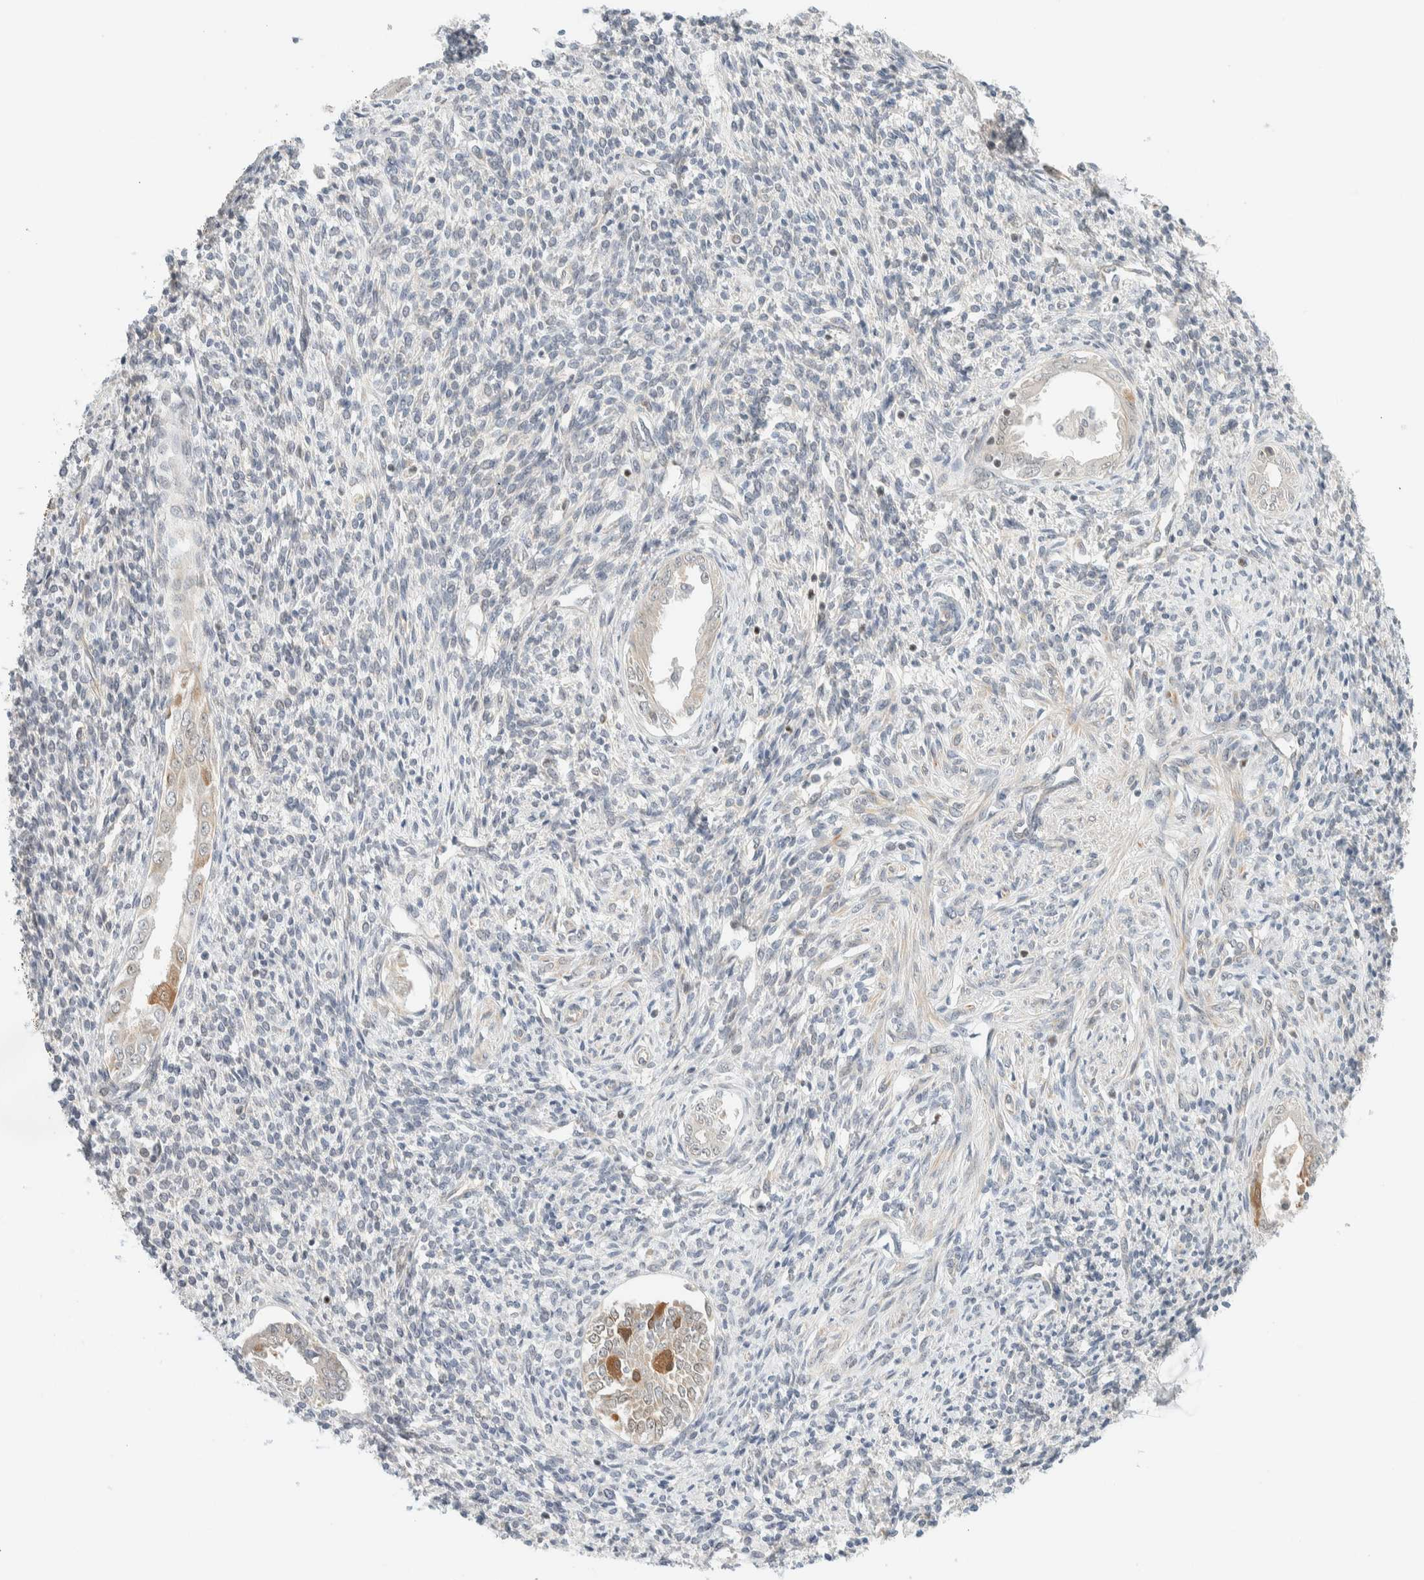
{"staining": {"intensity": "negative", "quantity": "none", "location": "none"}, "tissue": "endometrium", "cell_type": "Cells in endometrial stroma", "image_type": "normal", "snomed": [{"axis": "morphology", "description": "Normal tissue, NOS"}, {"axis": "topography", "description": "Endometrium"}], "caption": "IHC micrograph of normal endometrium: human endometrium stained with DAB exhibits no significant protein staining in cells in endometrial stroma. The staining is performed using DAB brown chromogen with nuclei counter-stained in using hematoxylin.", "gene": "C8orf76", "patient": {"sex": "female", "age": 66}}